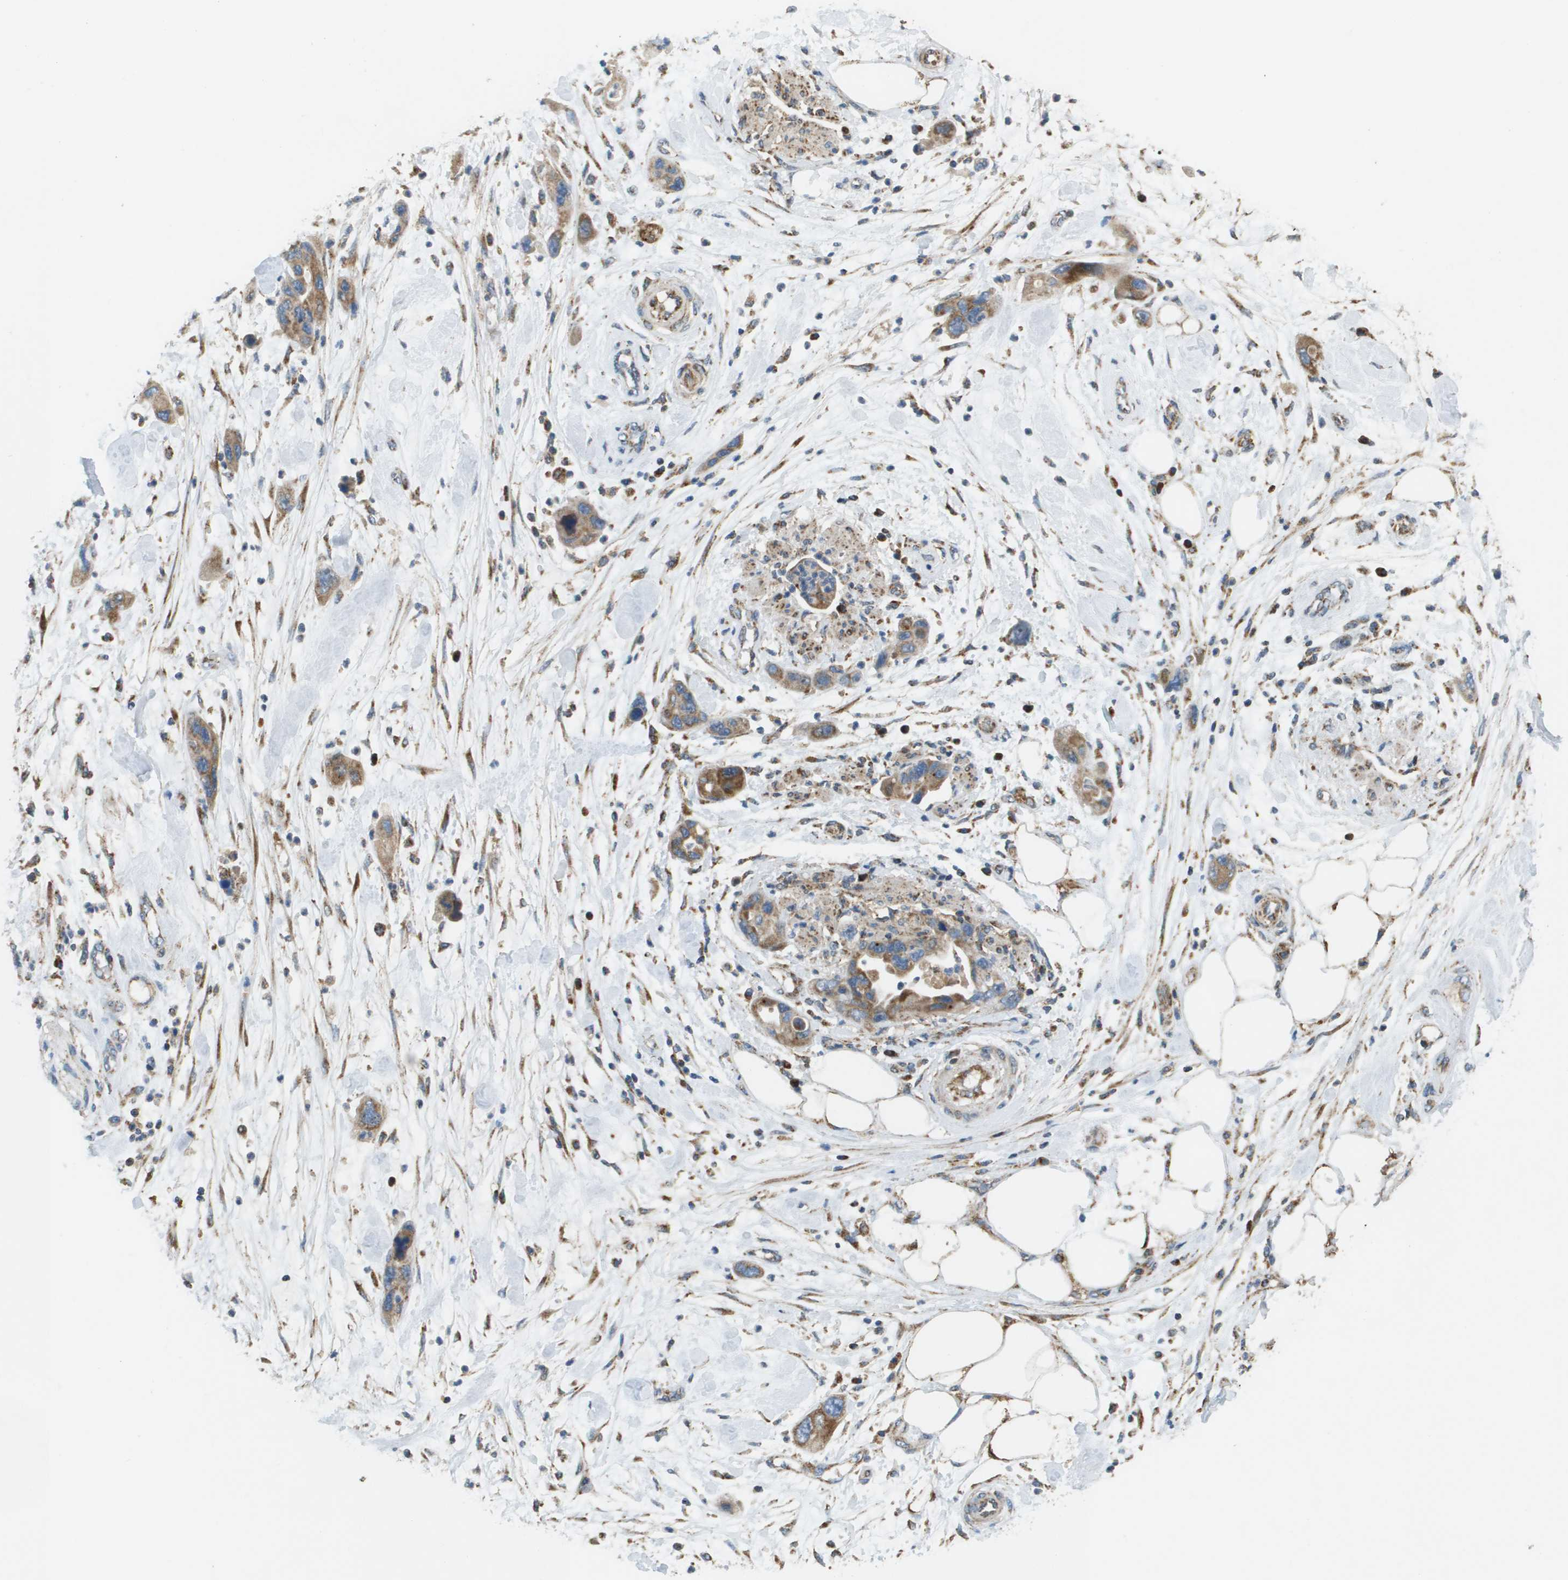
{"staining": {"intensity": "moderate", "quantity": ">75%", "location": "cytoplasmic/membranous"}, "tissue": "pancreatic cancer", "cell_type": "Tumor cells", "image_type": "cancer", "snomed": [{"axis": "morphology", "description": "Normal tissue, NOS"}, {"axis": "morphology", "description": "Adenocarcinoma, NOS"}, {"axis": "topography", "description": "Pancreas"}], "caption": "Pancreatic adenocarcinoma stained for a protein (brown) reveals moderate cytoplasmic/membranous positive positivity in about >75% of tumor cells.", "gene": "NRK", "patient": {"sex": "female", "age": 71}}